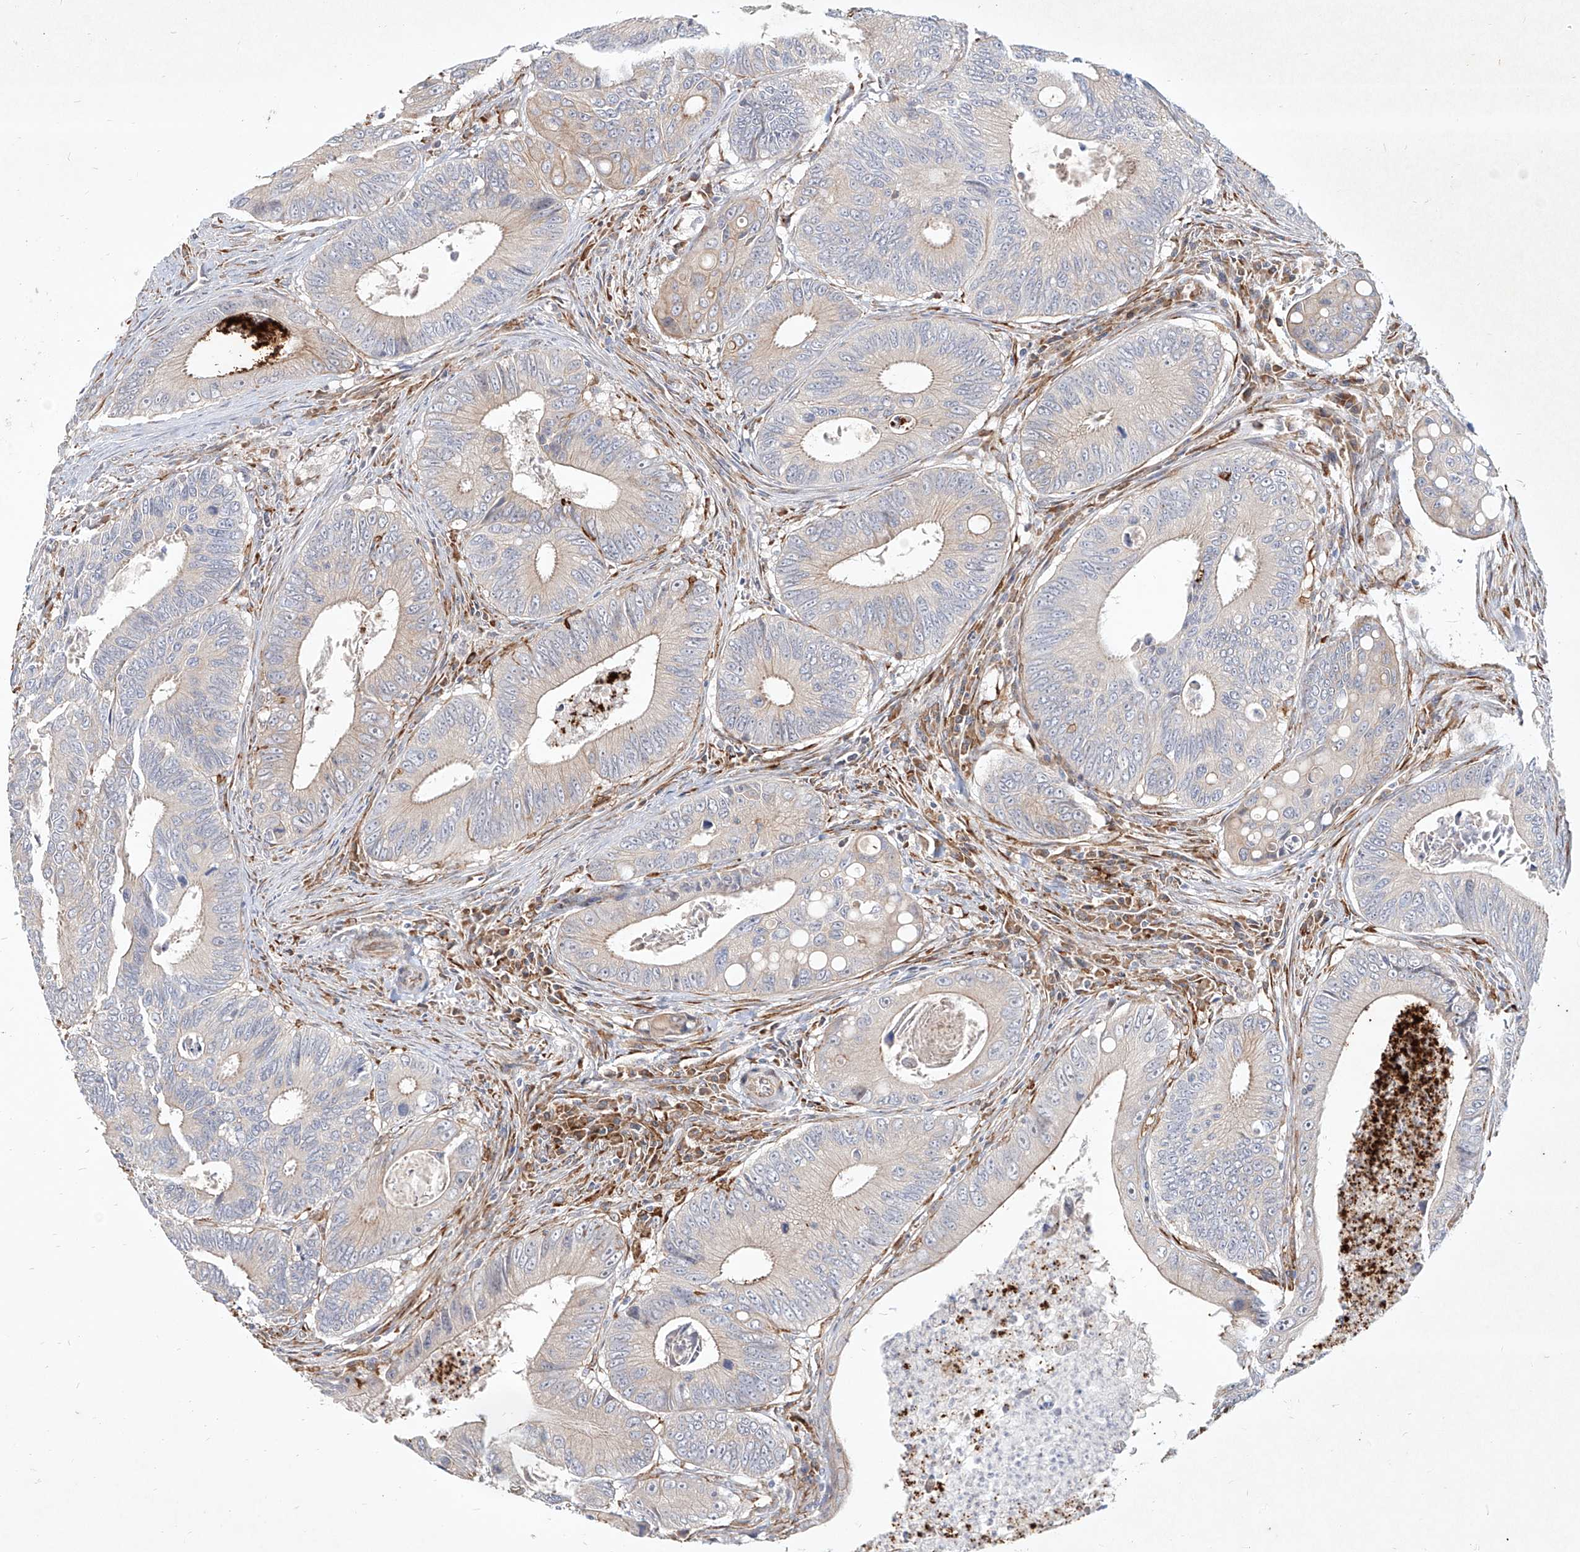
{"staining": {"intensity": "negative", "quantity": "none", "location": "none"}, "tissue": "colorectal cancer", "cell_type": "Tumor cells", "image_type": "cancer", "snomed": [{"axis": "morphology", "description": "Inflammation, NOS"}, {"axis": "morphology", "description": "Adenocarcinoma, NOS"}, {"axis": "topography", "description": "Colon"}], "caption": "Tumor cells are negative for protein expression in human colorectal cancer.", "gene": "CD209", "patient": {"sex": "male", "age": 72}}